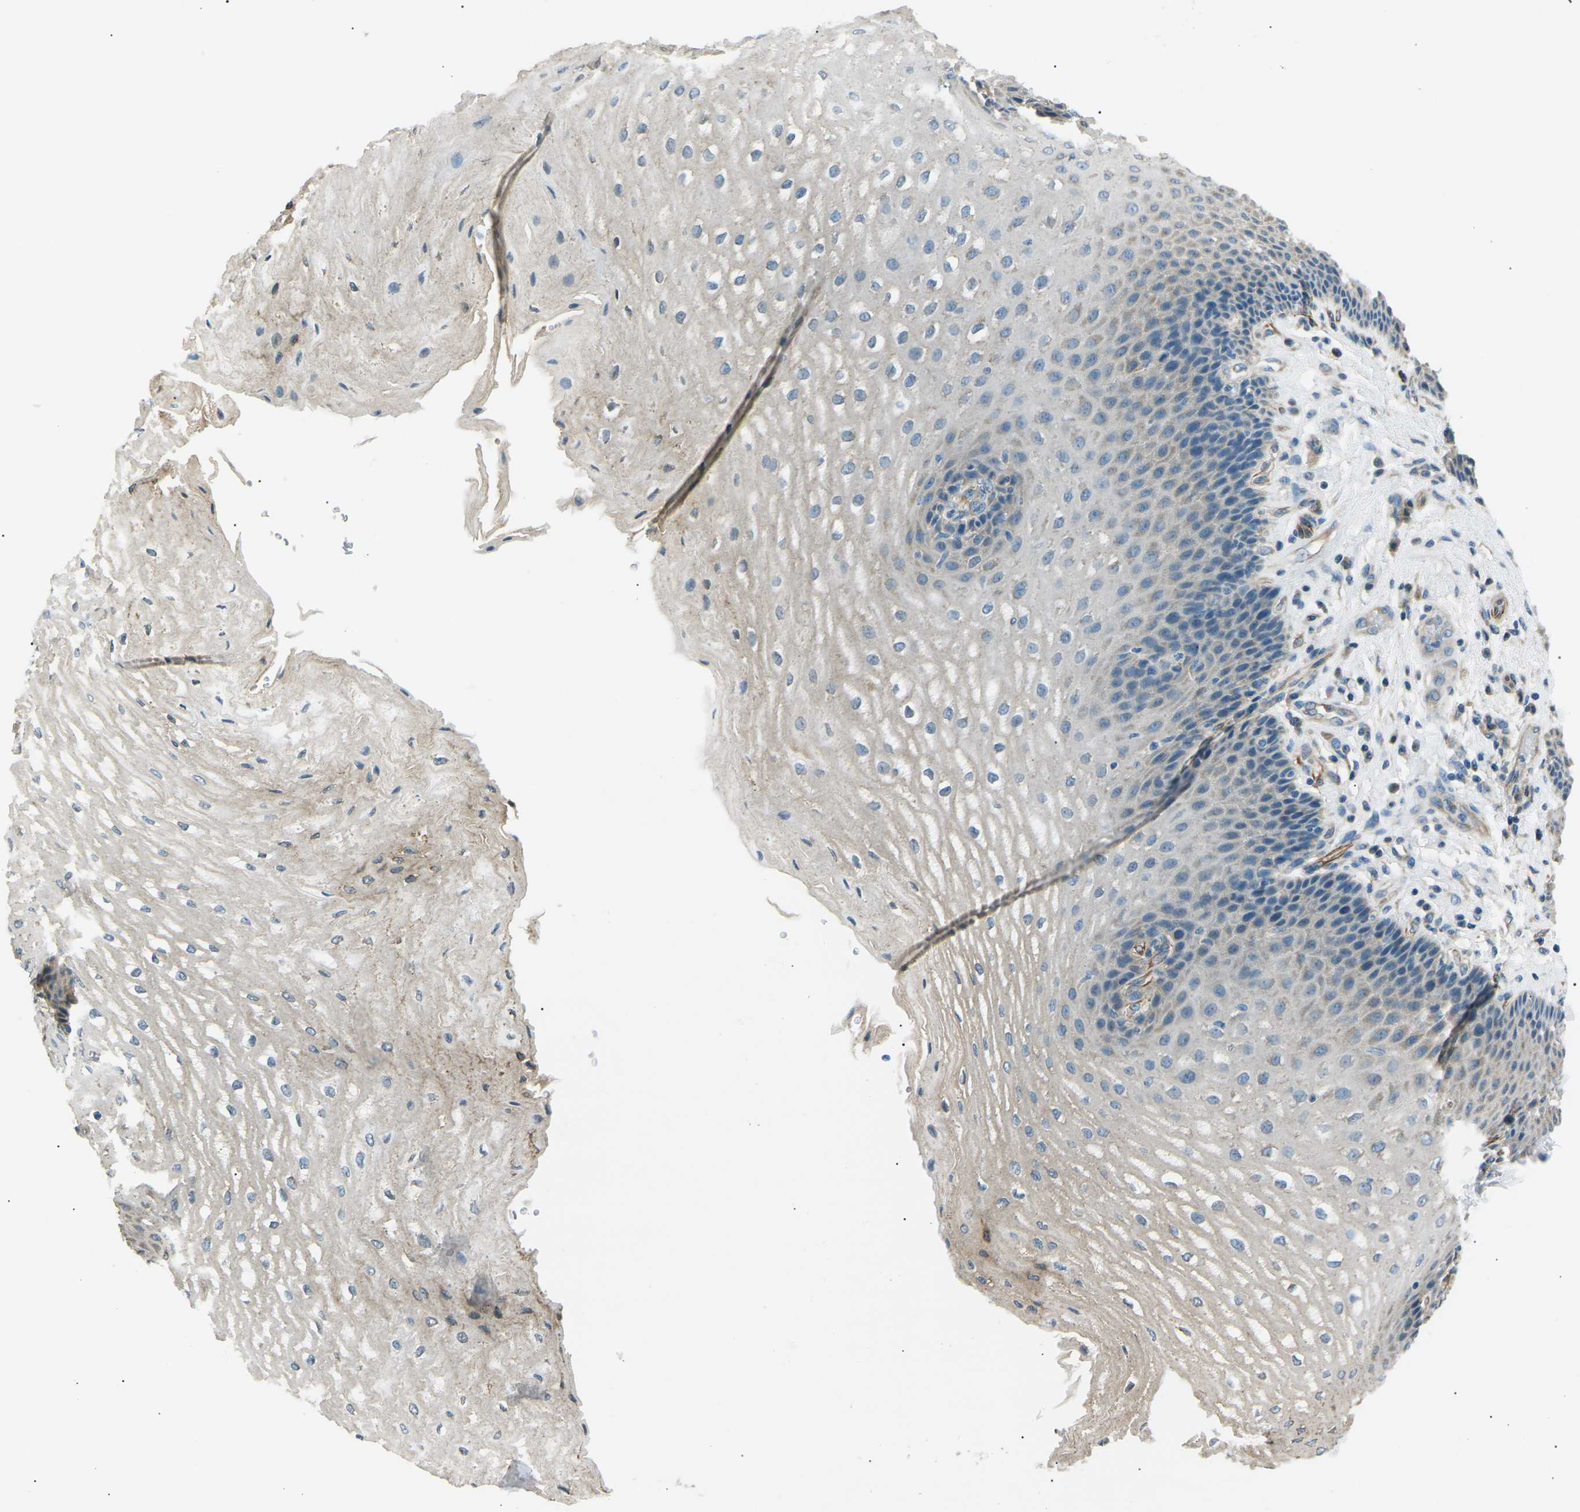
{"staining": {"intensity": "weak", "quantity": "<25%", "location": "cytoplasmic/membranous"}, "tissue": "esophagus", "cell_type": "Squamous epithelial cells", "image_type": "normal", "snomed": [{"axis": "morphology", "description": "Normal tissue, NOS"}, {"axis": "topography", "description": "Esophagus"}], "caption": "Immunohistochemistry histopathology image of normal human esophagus stained for a protein (brown), which reveals no staining in squamous epithelial cells. (DAB immunohistochemistry (IHC) visualized using brightfield microscopy, high magnification).", "gene": "SLK", "patient": {"sex": "male", "age": 54}}